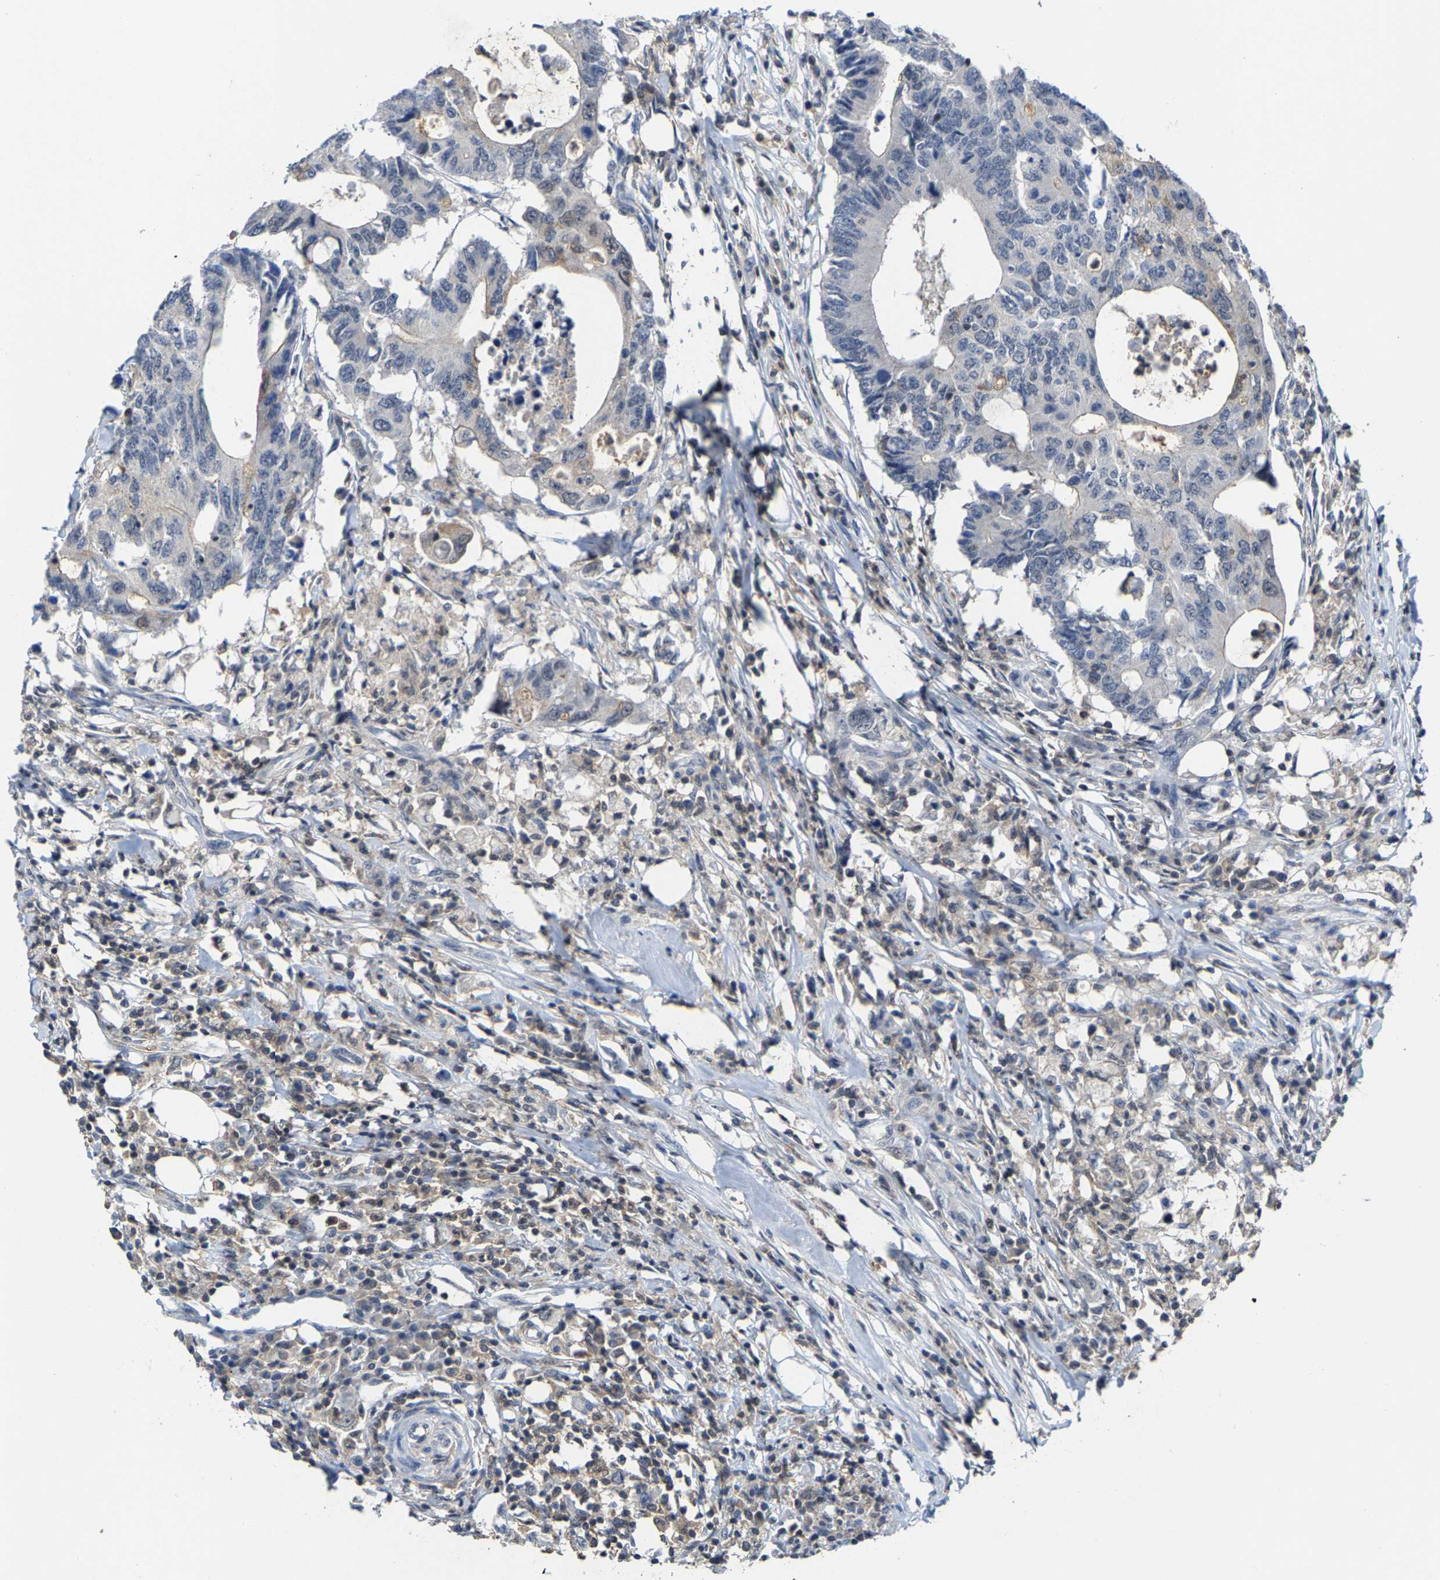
{"staining": {"intensity": "negative", "quantity": "none", "location": "none"}, "tissue": "colorectal cancer", "cell_type": "Tumor cells", "image_type": "cancer", "snomed": [{"axis": "morphology", "description": "Adenocarcinoma, NOS"}, {"axis": "topography", "description": "Colon"}], "caption": "Immunohistochemistry (IHC) micrograph of human colorectal adenocarcinoma stained for a protein (brown), which shows no expression in tumor cells.", "gene": "FGD3", "patient": {"sex": "male", "age": 71}}